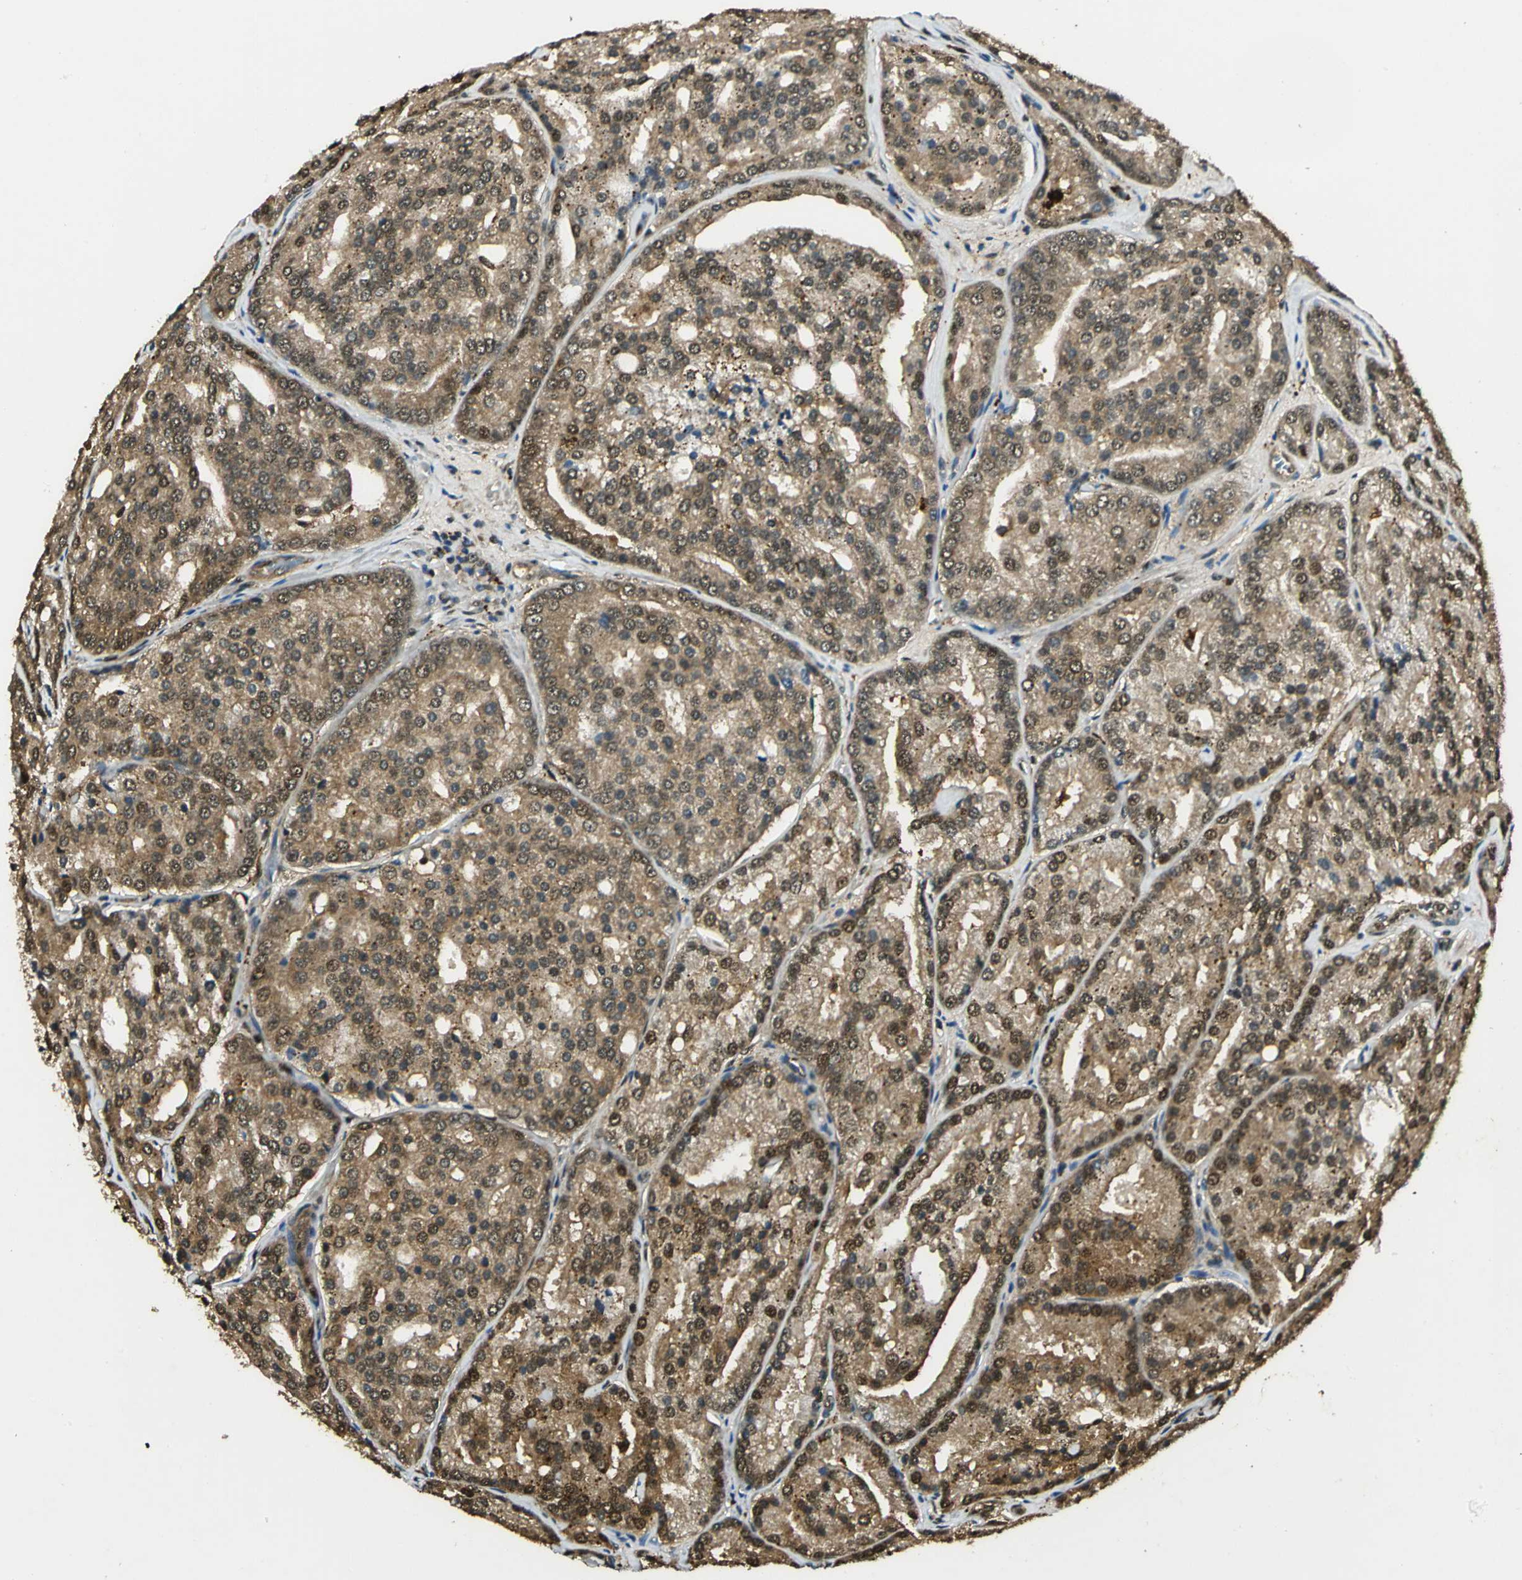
{"staining": {"intensity": "moderate", "quantity": ">75%", "location": "cytoplasmic/membranous,nuclear"}, "tissue": "prostate cancer", "cell_type": "Tumor cells", "image_type": "cancer", "snomed": [{"axis": "morphology", "description": "Adenocarcinoma, High grade"}, {"axis": "topography", "description": "Prostate"}], "caption": "Human prostate cancer (high-grade adenocarcinoma) stained with a protein marker displays moderate staining in tumor cells.", "gene": "PPP1R13L", "patient": {"sex": "male", "age": 64}}